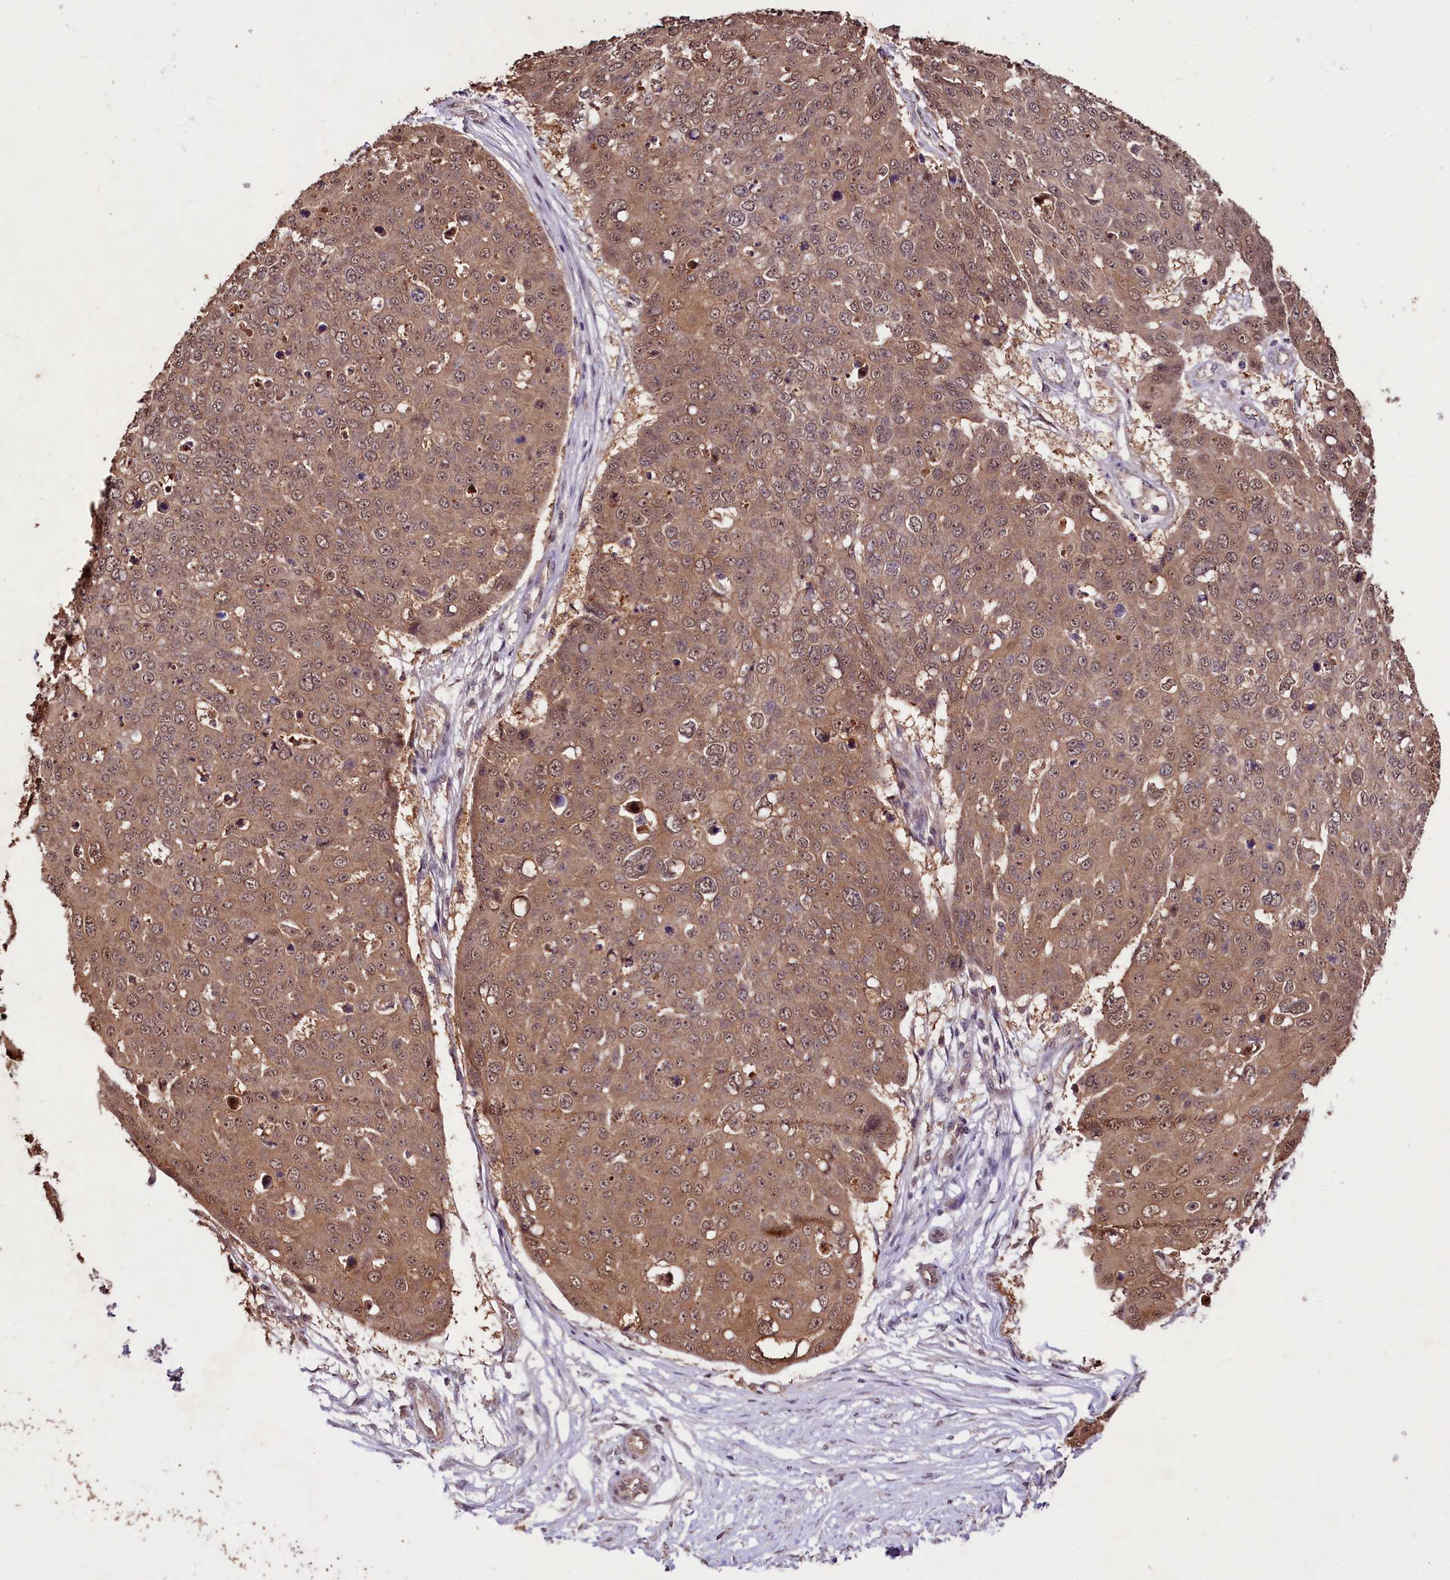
{"staining": {"intensity": "moderate", "quantity": ">75%", "location": "cytoplasmic/membranous,nuclear"}, "tissue": "skin cancer", "cell_type": "Tumor cells", "image_type": "cancer", "snomed": [{"axis": "morphology", "description": "Squamous cell carcinoma, NOS"}, {"axis": "topography", "description": "Skin"}], "caption": "Tumor cells reveal moderate cytoplasmic/membranous and nuclear expression in about >75% of cells in skin cancer.", "gene": "KLRB1", "patient": {"sex": "male", "age": 71}}